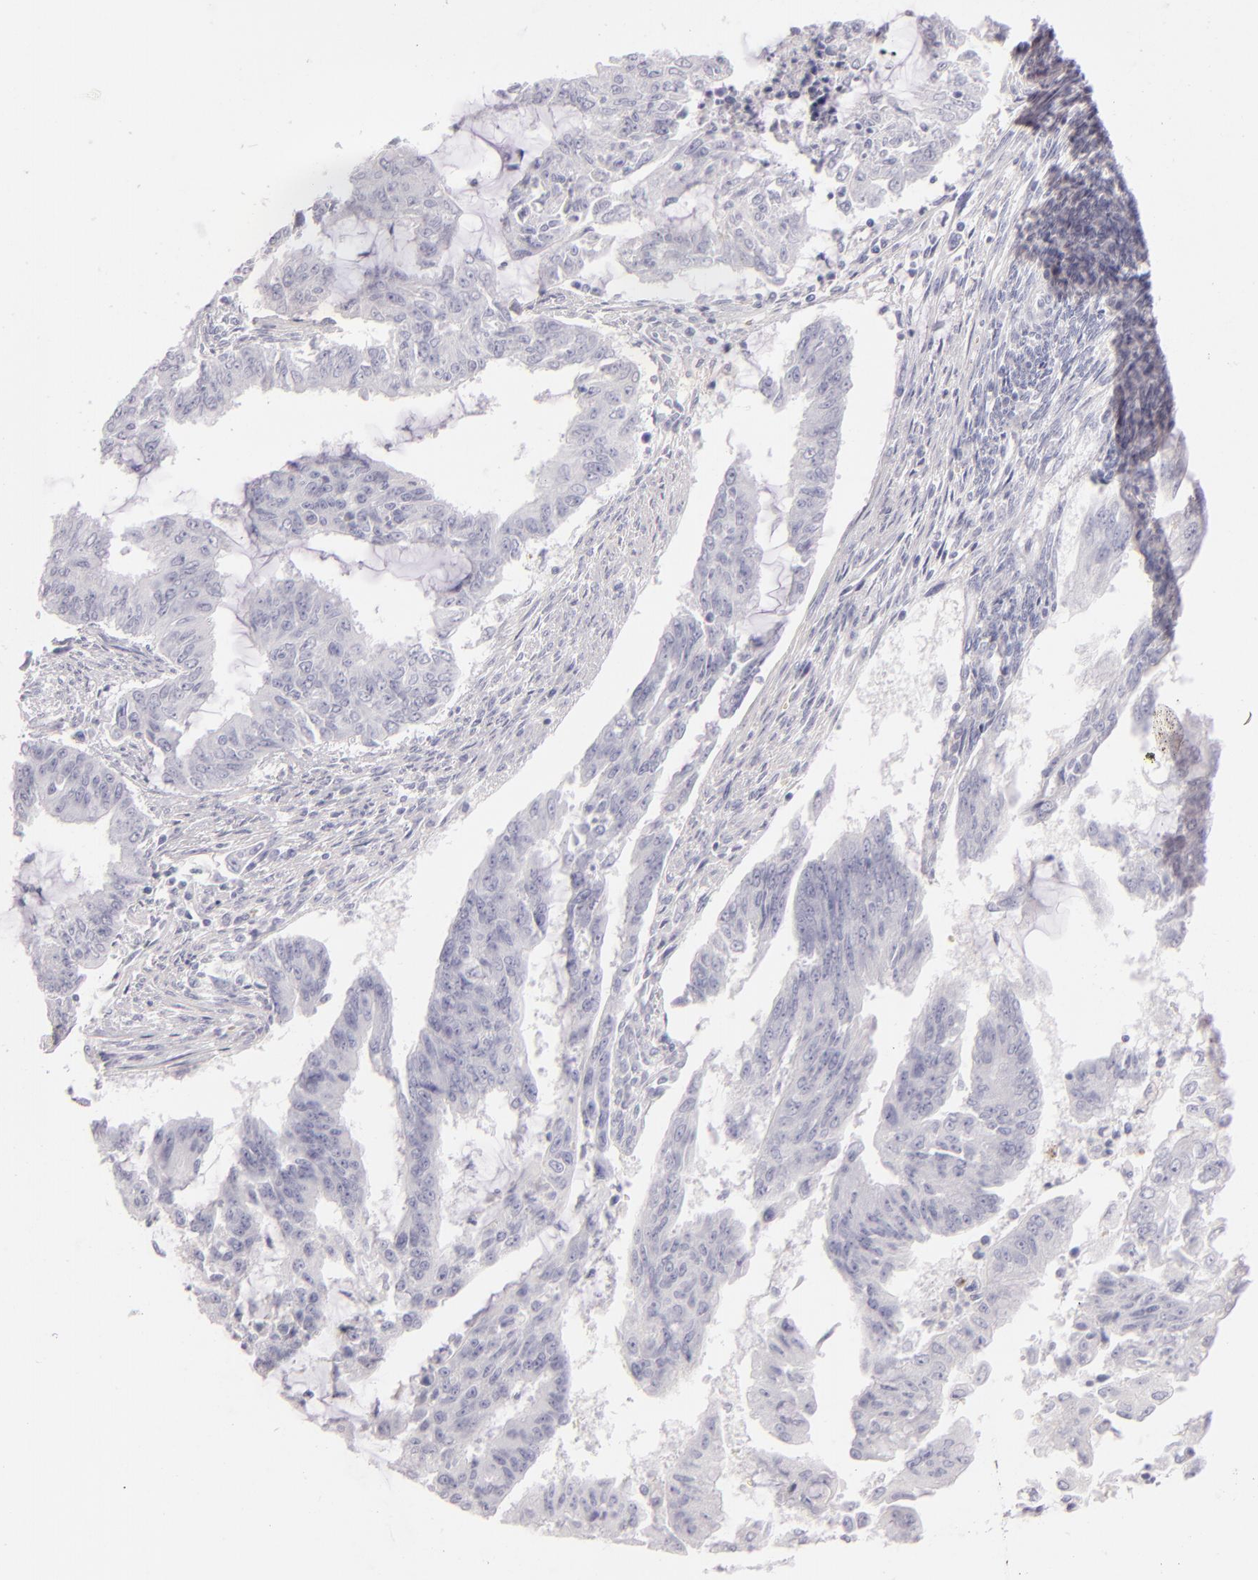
{"staining": {"intensity": "negative", "quantity": "none", "location": "none"}, "tissue": "endometrial cancer", "cell_type": "Tumor cells", "image_type": "cancer", "snomed": [{"axis": "morphology", "description": "Adenocarcinoma, NOS"}, {"axis": "topography", "description": "Endometrium"}], "caption": "An immunohistochemistry photomicrograph of endometrial cancer (adenocarcinoma) is shown. There is no staining in tumor cells of endometrial cancer (adenocarcinoma).", "gene": "CD207", "patient": {"sex": "female", "age": 75}}